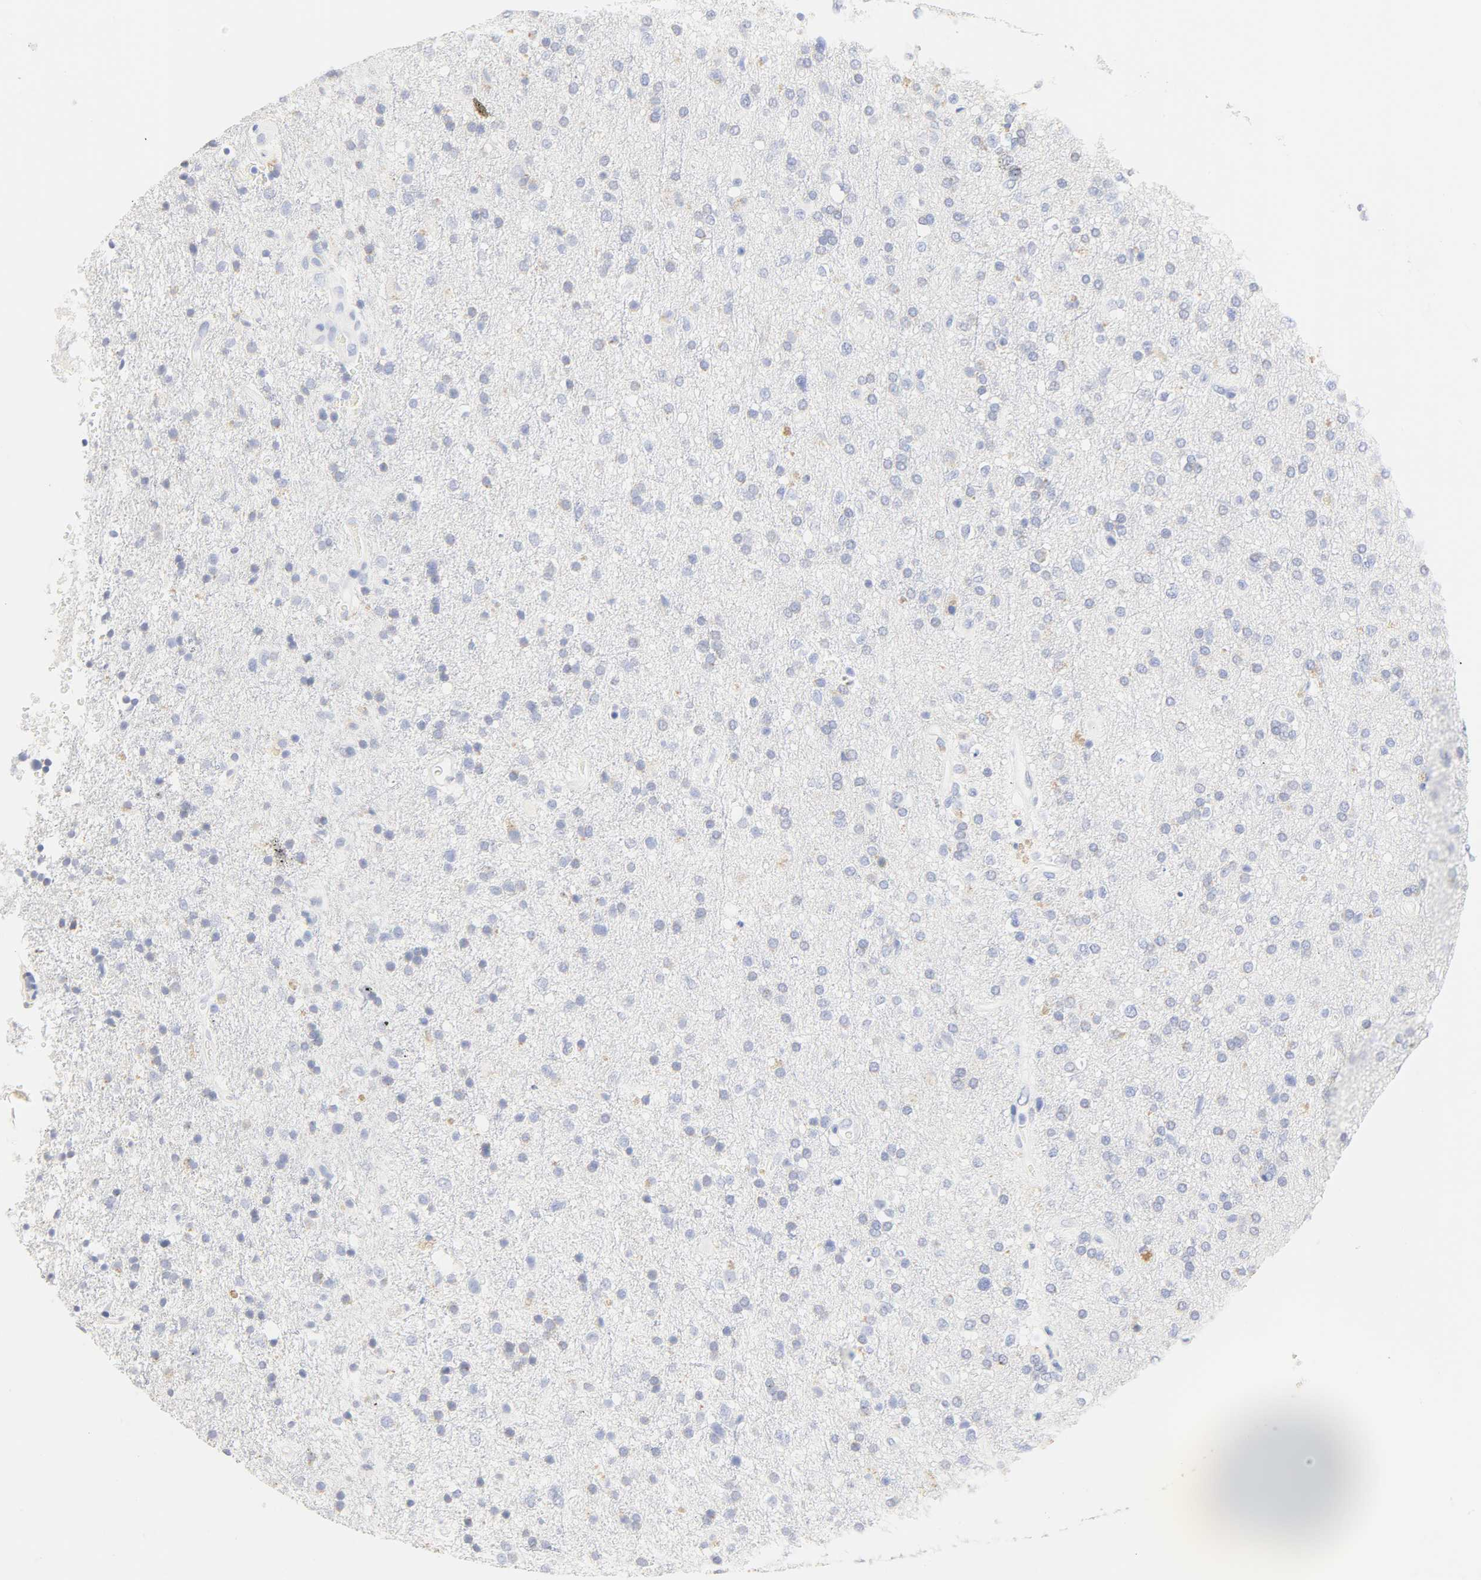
{"staining": {"intensity": "negative", "quantity": "none", "location": "none"}, "tissue": "glioma", "cell_type": "Tumor cells", "image_type": "cancer", "snomed": [{"axis": "morphology", "description": "Glioma, malignant, High grade"}, {"axis": "topography", "description": "Brain"}], "caption": "Immunohistochemical staining of high-grade glioma (malignant) shows no significant expression in tumor cells. The staining was performed using DAB to visualize the protein expression in brown, while the nuclei were stained in blue with hematoxylin (Magnification: 20x).", "gene": "SLCO1B3", "patient": {"sex": "male", "age": 33}}